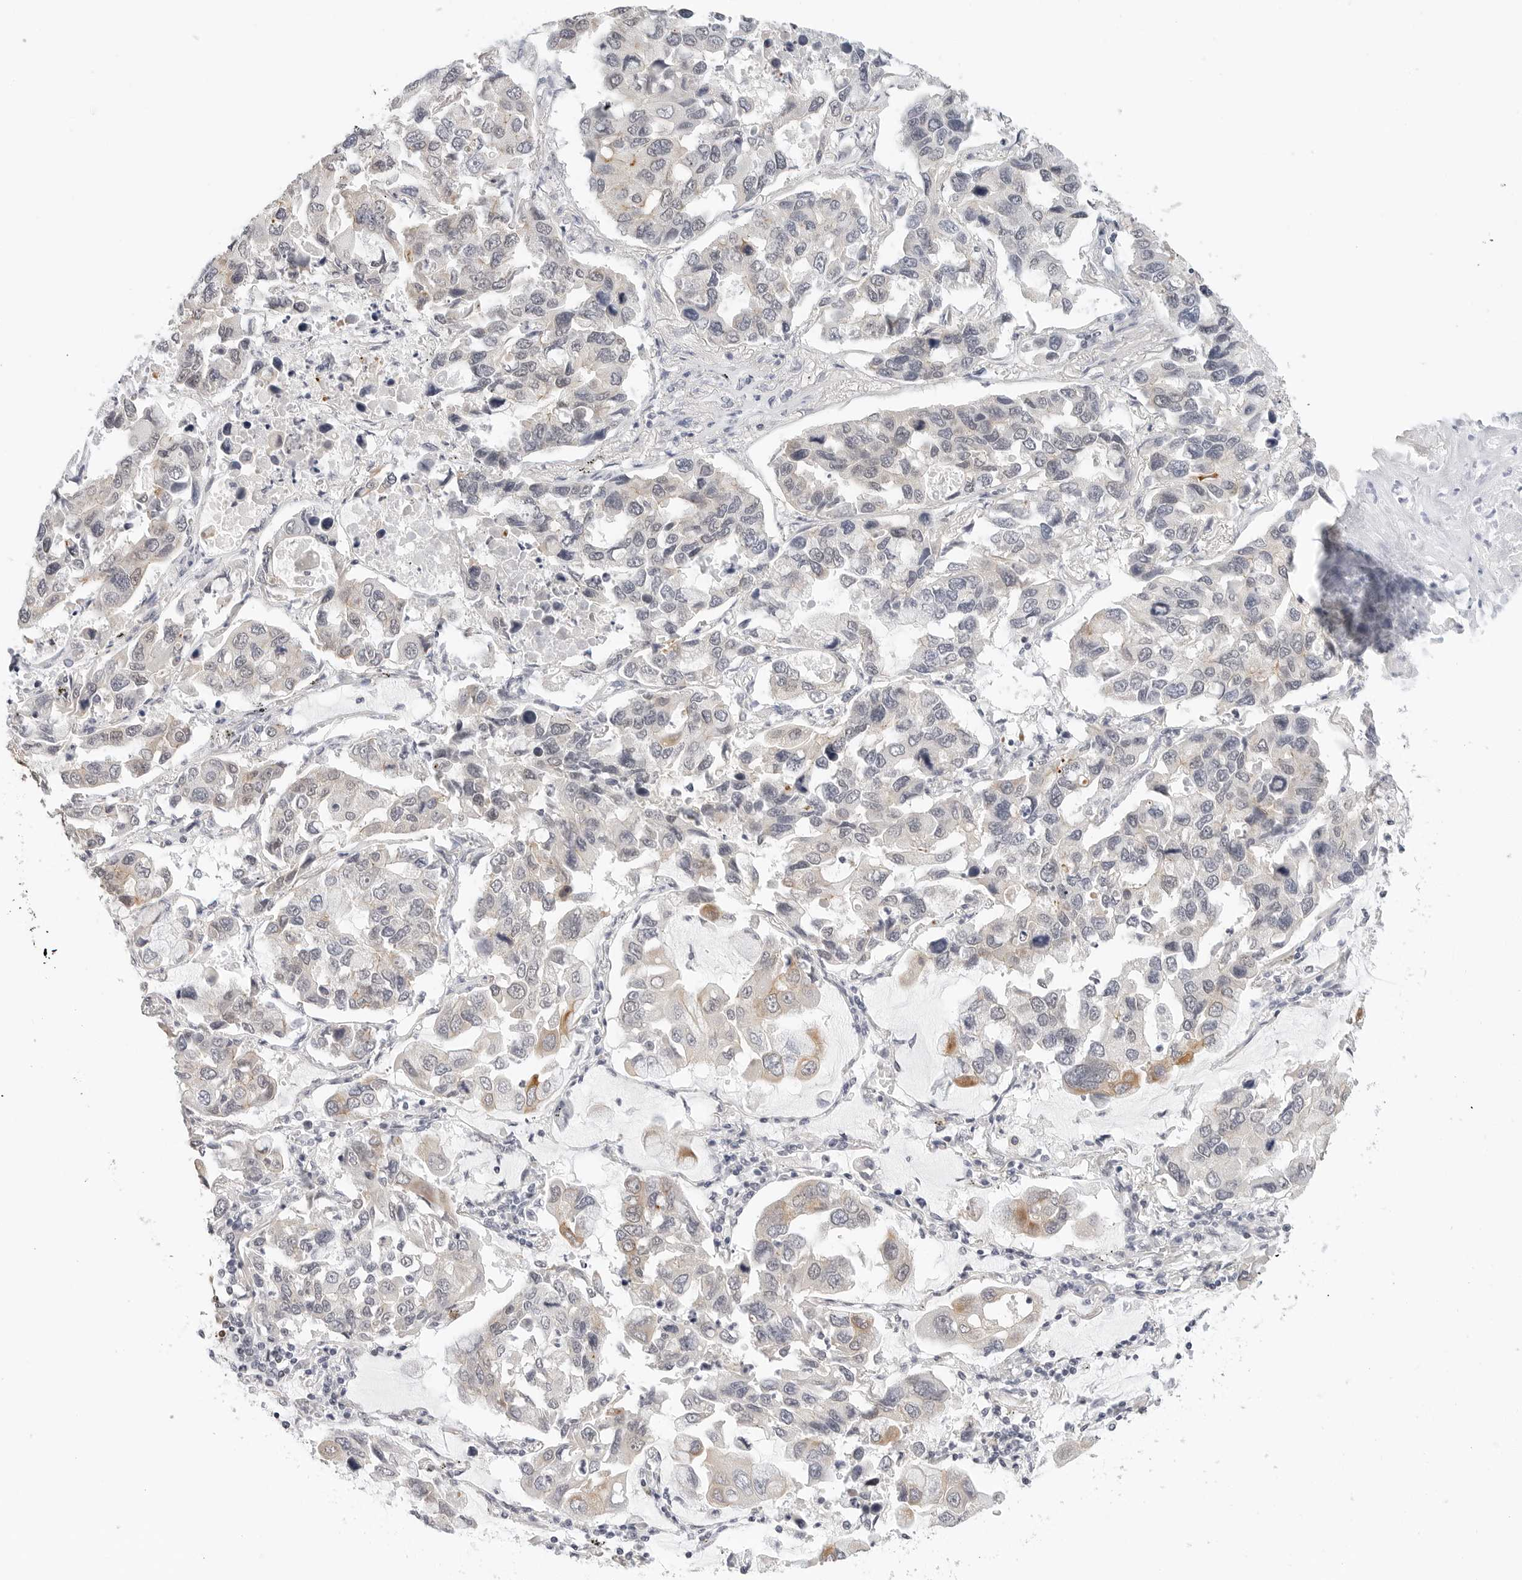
{"staining": {"intensity": "moderate", "quantity": "<25%", "location": "cytoplasmic/membranous"}, "tissue": "lung cancer", "cell_type": "Tumor cells", "image_type": "cancer", "snomed": [{"axis": "morphology", "description": "Adenocarcinoma, NOS"}, {"axis": "topography", "description": "Lung"}], "caption": "Brown immunohistochemical staining in human lung cancer (adenocarcinoma) demonstrates moderate cytoplasmic/membranous expression in approximately <25% of tumor cells. Immunohistochemistry stains the protein of interest in brown and the nuclei are stained blue.", "gene": "TSEN2", "patient": {"sex": "male", "age": 64}}